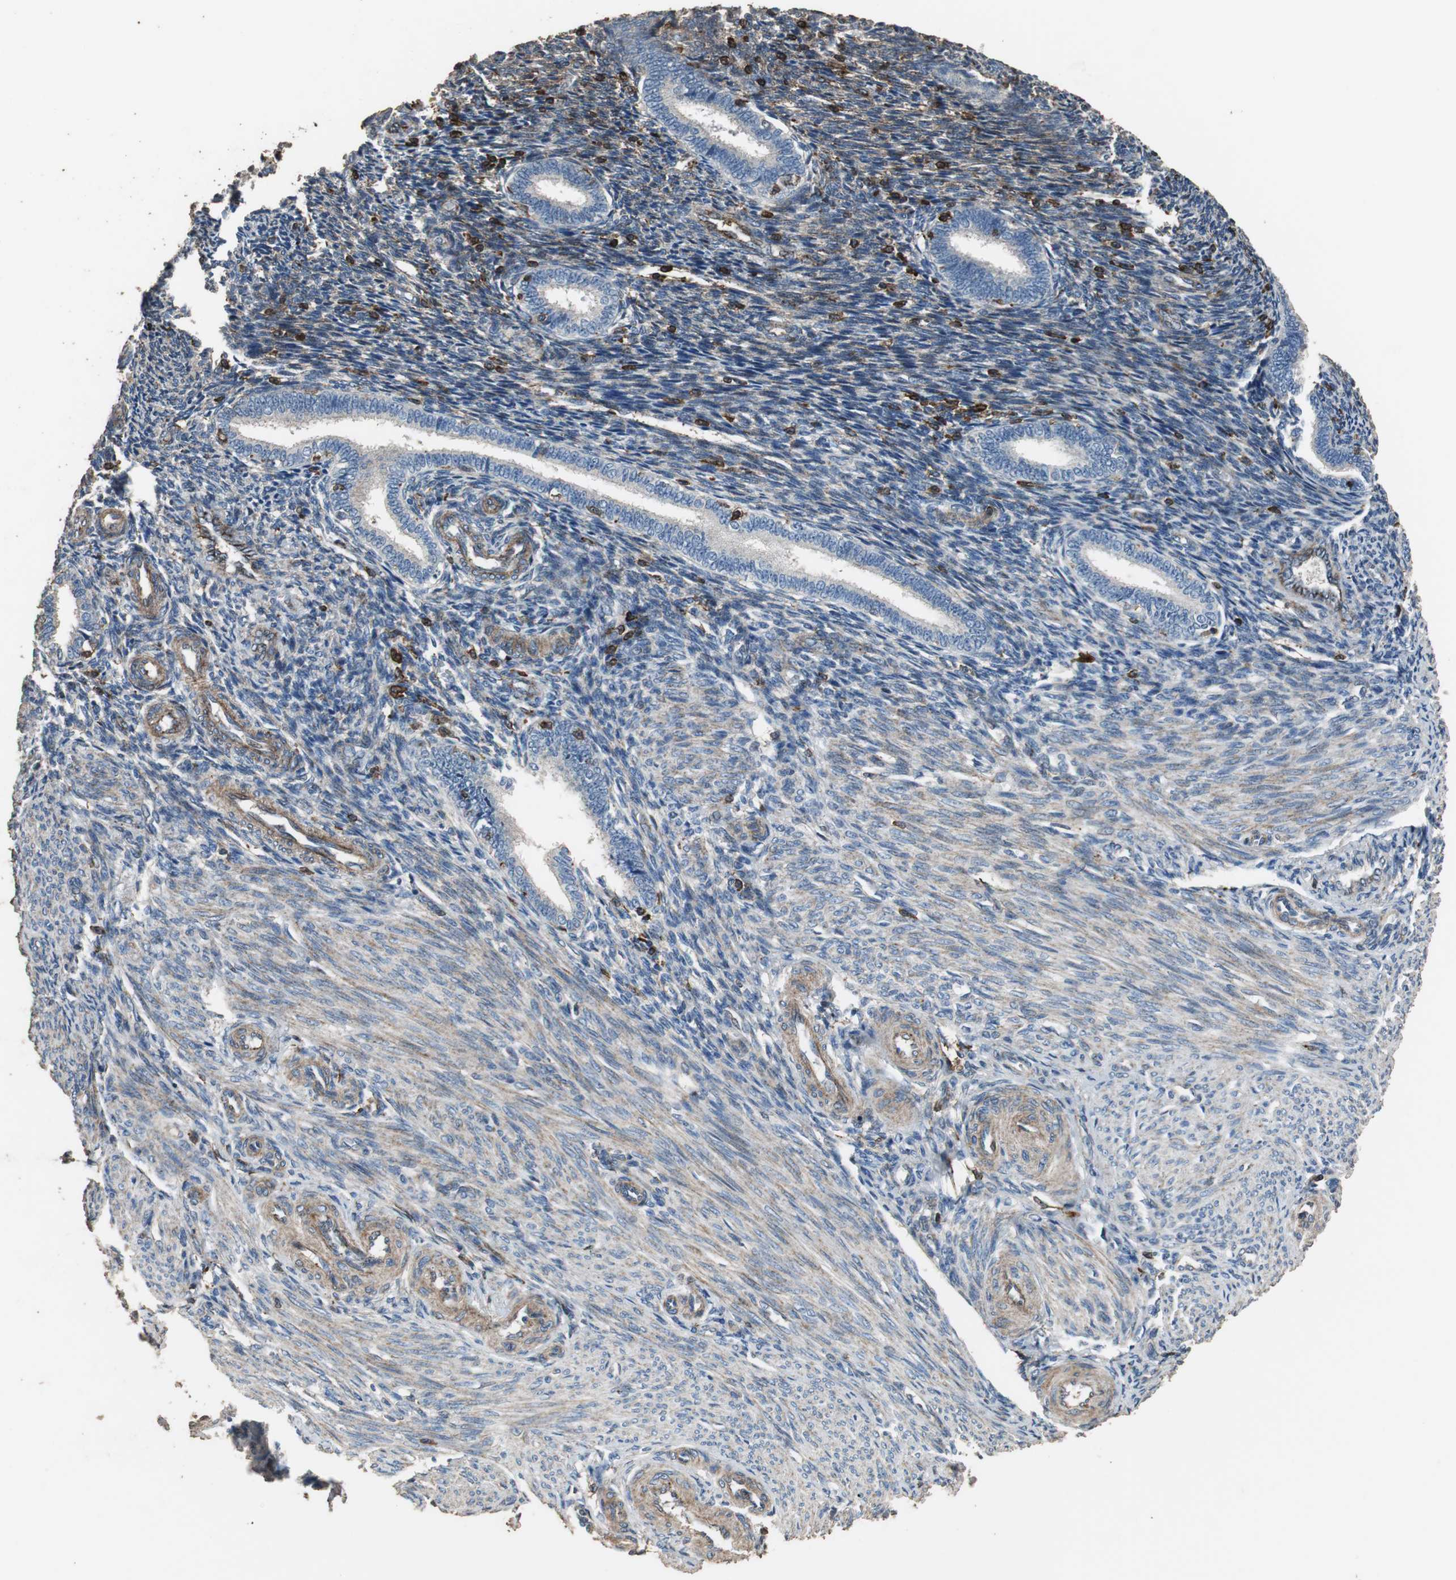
{"staining": {"intensity": "moderate", "quantity": ">75%", "location": "cytoplasmic/membranous"}, "tissue": "endometrium", "cell_type": "Cells in endometrial stroma", "image_type": "normal", "snomed": [{"axis": "morphology", "description": "Normal tissue, NOS"}, {"axis": "topography", "description": "Endometrium"}], "caption": "Cells in endometrial stroma display medium levels of moderate cytoplasmic/membranous positivity in approximately >75% of cells in unremarkable endometrium. (brown staining indicates protein expression, while blue staining denotes nuclei).", "gene": "PRKRA", "patient": {"sex": "female", "age": 27}}